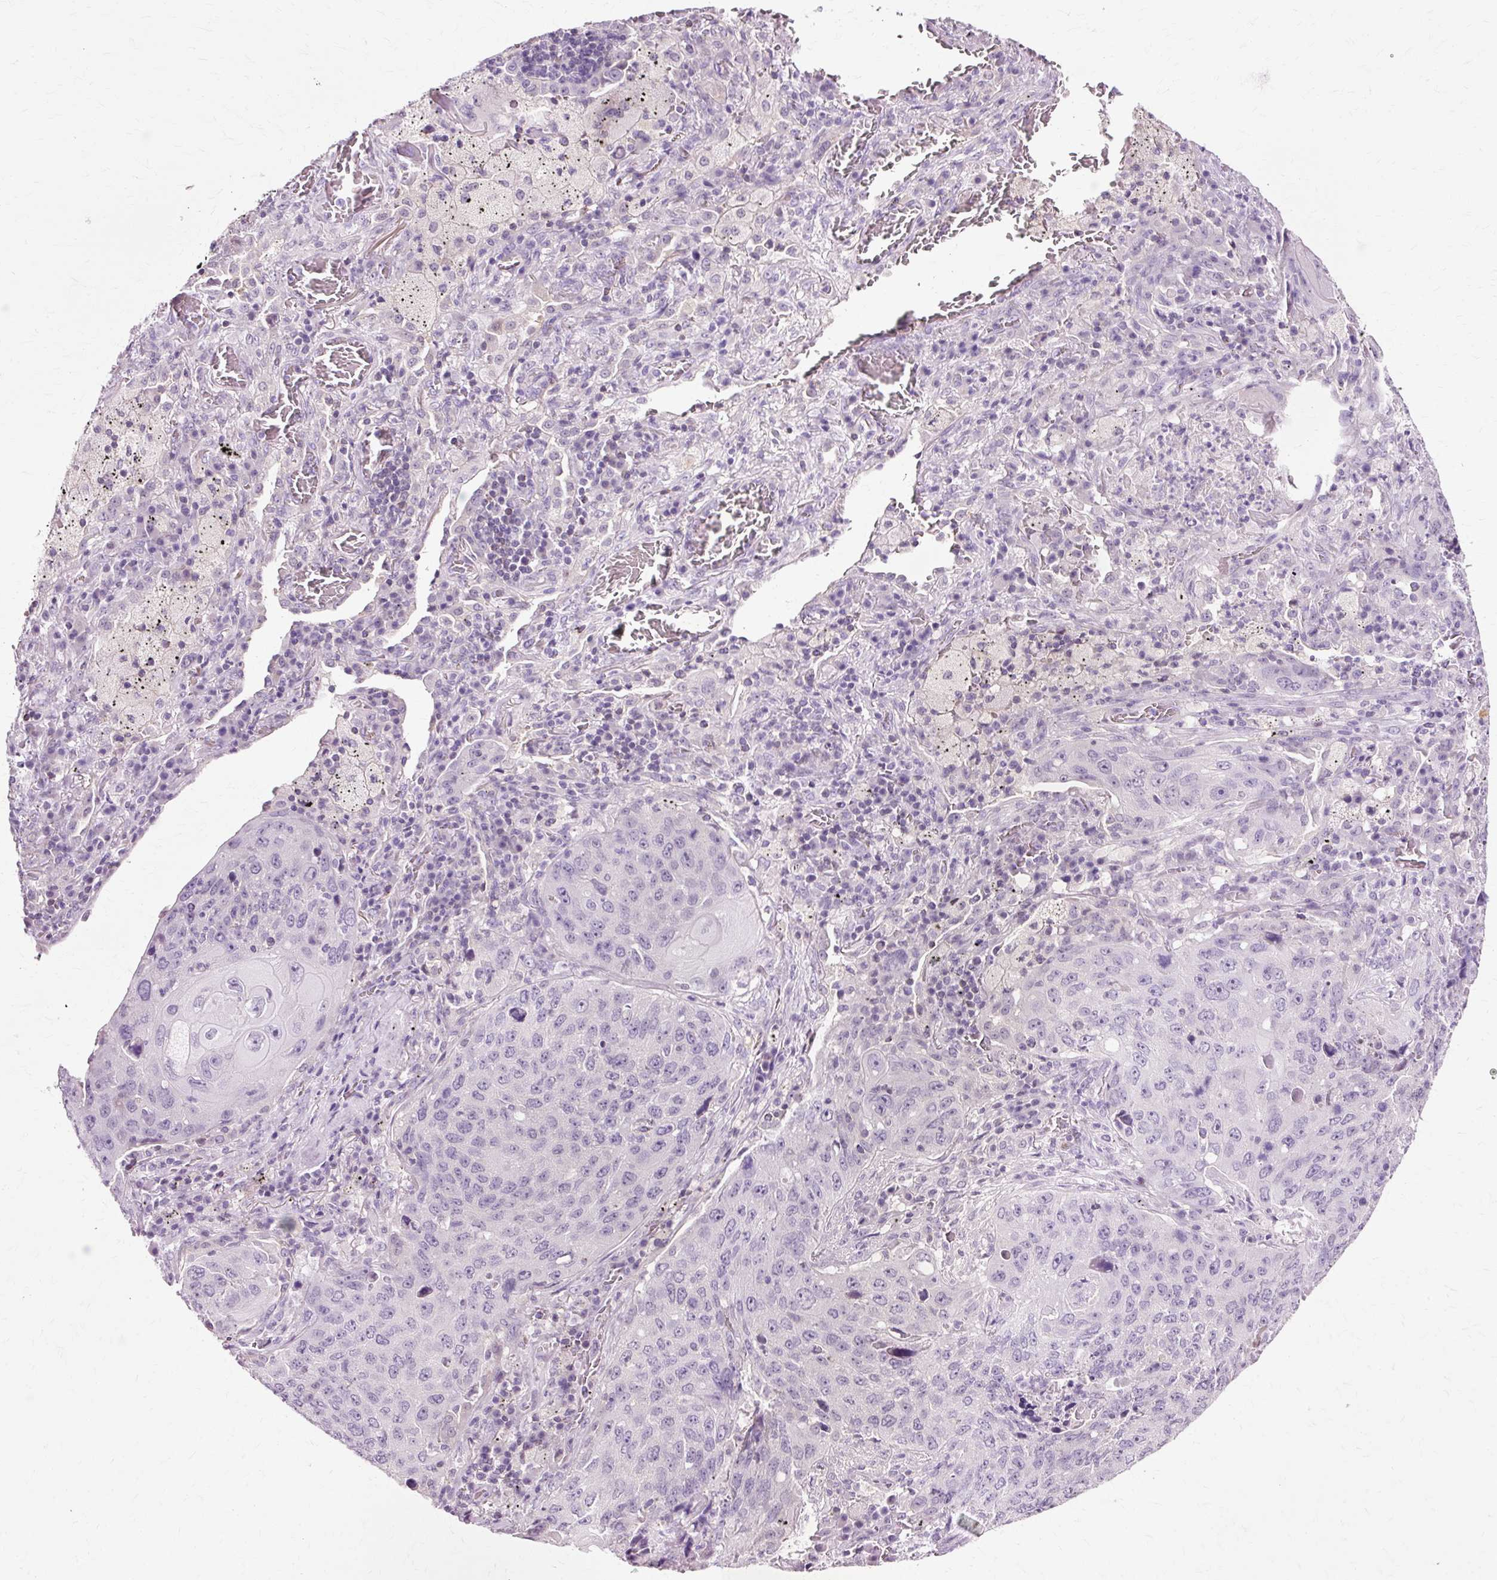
{"staining": {"intensity": "negative", "quantity": "none", "location": "none"}, "tissue": "lung cancer", "cell_type": "Tumor cells", "image_type": "cancer", "snomed": [{"axis": "morphology", "description": "Squamous cell carcinoma, NOS"}, {"axis": "topography", "description": "Lung"}], "caption": "Immunohistochemistry image of squamous cell carcinoma (lung) stained for a protein (brown), which exhibits no expression in tumor cells.", "gene": "VN1R2", "patient": {"sex": "female", "age": 63}}